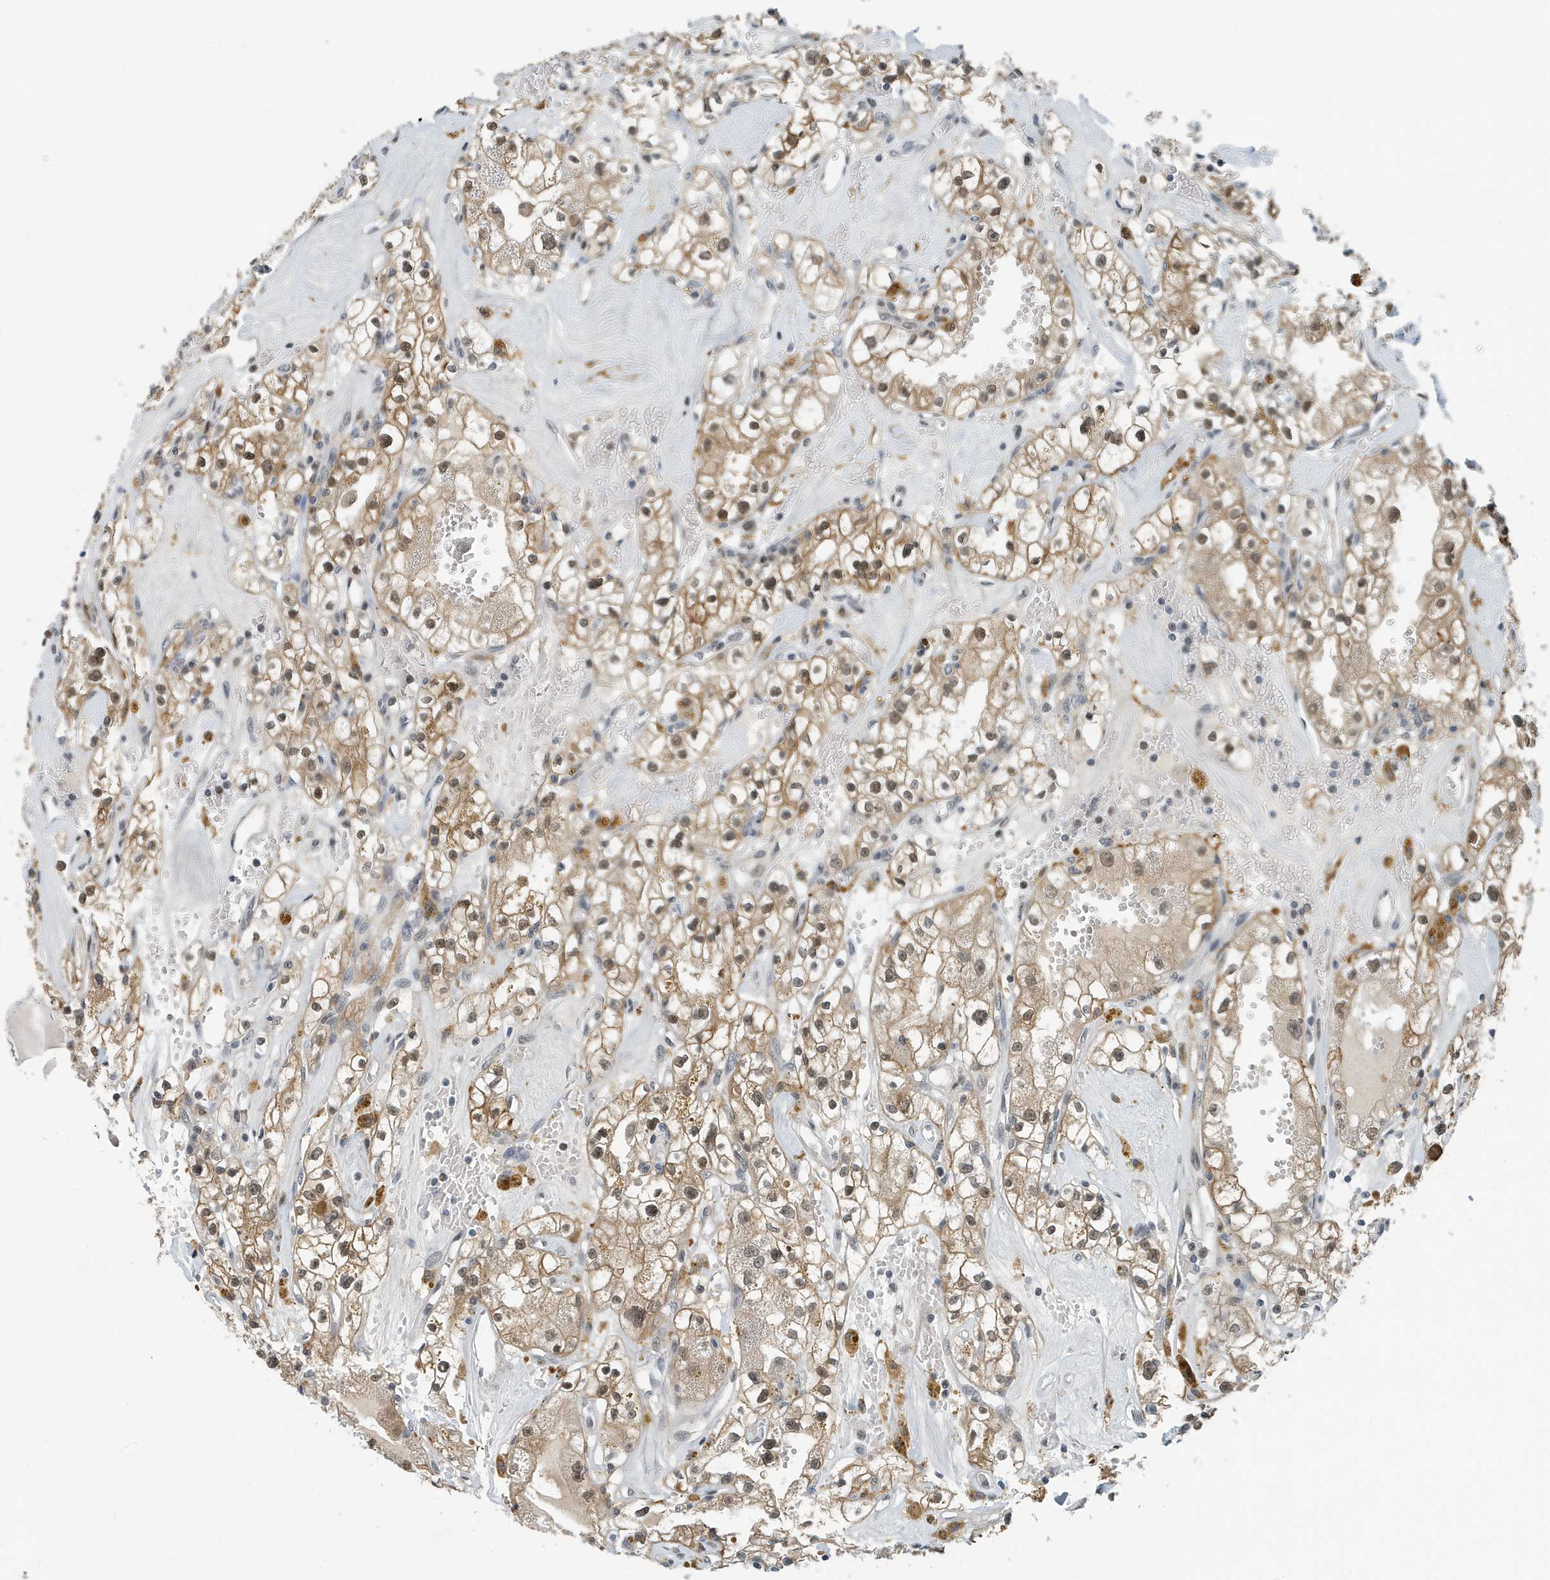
{"staining": {"intensity": "moderate", "quantity": ">75%", "location": "cytoplasmic/membranous,nuclear"}, "tissue": "renal cancer", "cell_type": "Tumor cells", "image_type": "cancer", "snomed": [{"axis": "morphology", "description": "Adenocarcinoma, NOS"}, {"axis": "topography", "description": "Kidney"}], "caption": "Human renal cancer (adenocarcinoma) stained with a brown dye demonstrates moderate cytoplasmic/membranous and nuclear positive expression in about >75% of tumor cells.", "gene": "KIF15", "patient": {"sex": "male", "age": 56}}